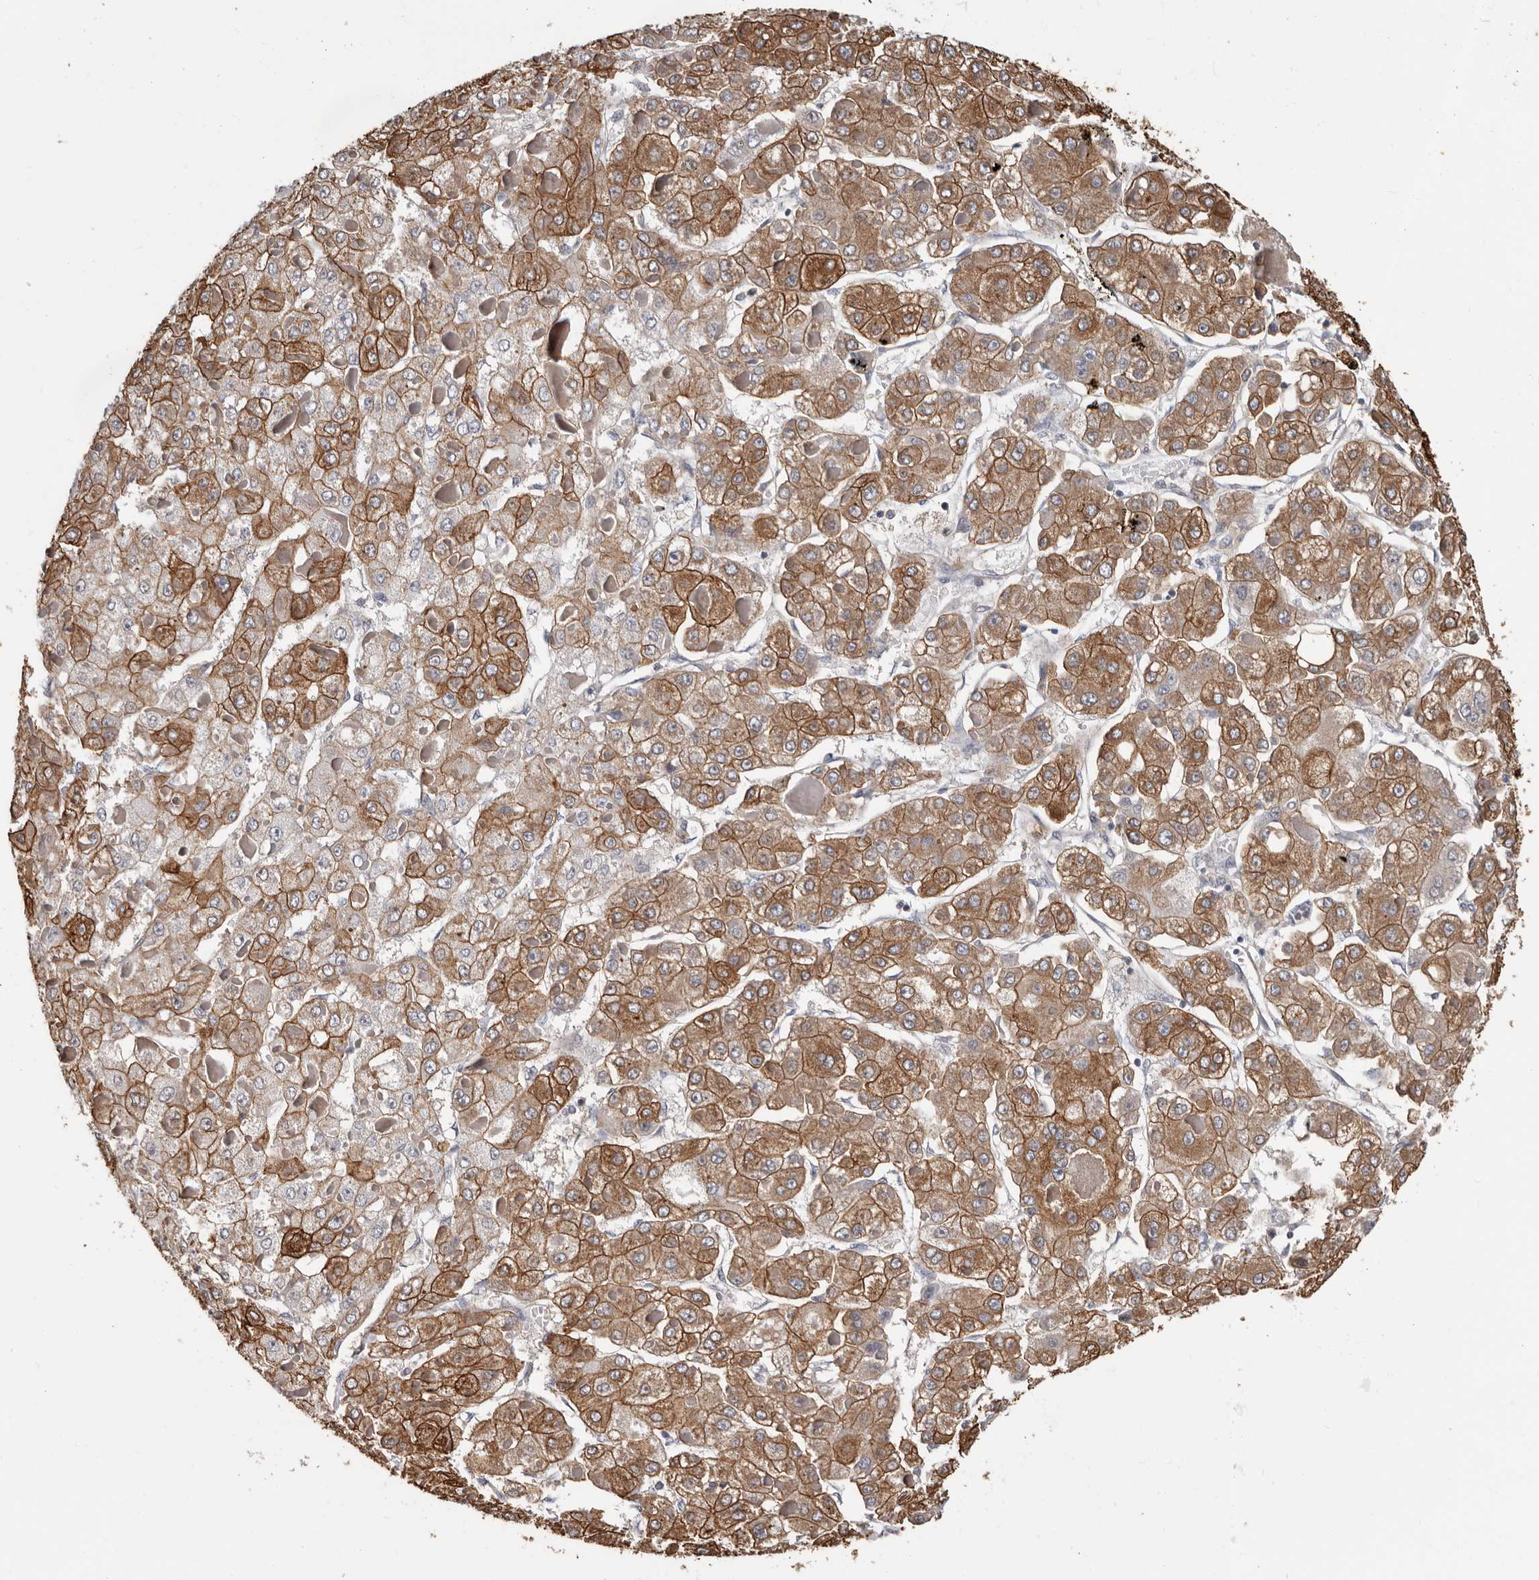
{"staining": {"intensity": "moderate", "quantity": ">75%", "location": "cytoplasmic/membranous"}, "tissue": "liver cancer", "cell_type": "Tumor cells", "image_type": "cancer", "snomed": [{"axis": "morphology", "description": "Carcinoma, Hepatocellular, NOS"}, {"axis": "topography", "description": "Liver"}], "caption": "The image reveals a brown stain indicating the presence of a protein in the cytoplasmic/membranous of tumor cells in liver hepatocellular carcinoma.", "gene": "MRPL18", "patient": {"sex": "female", "age": 73}}